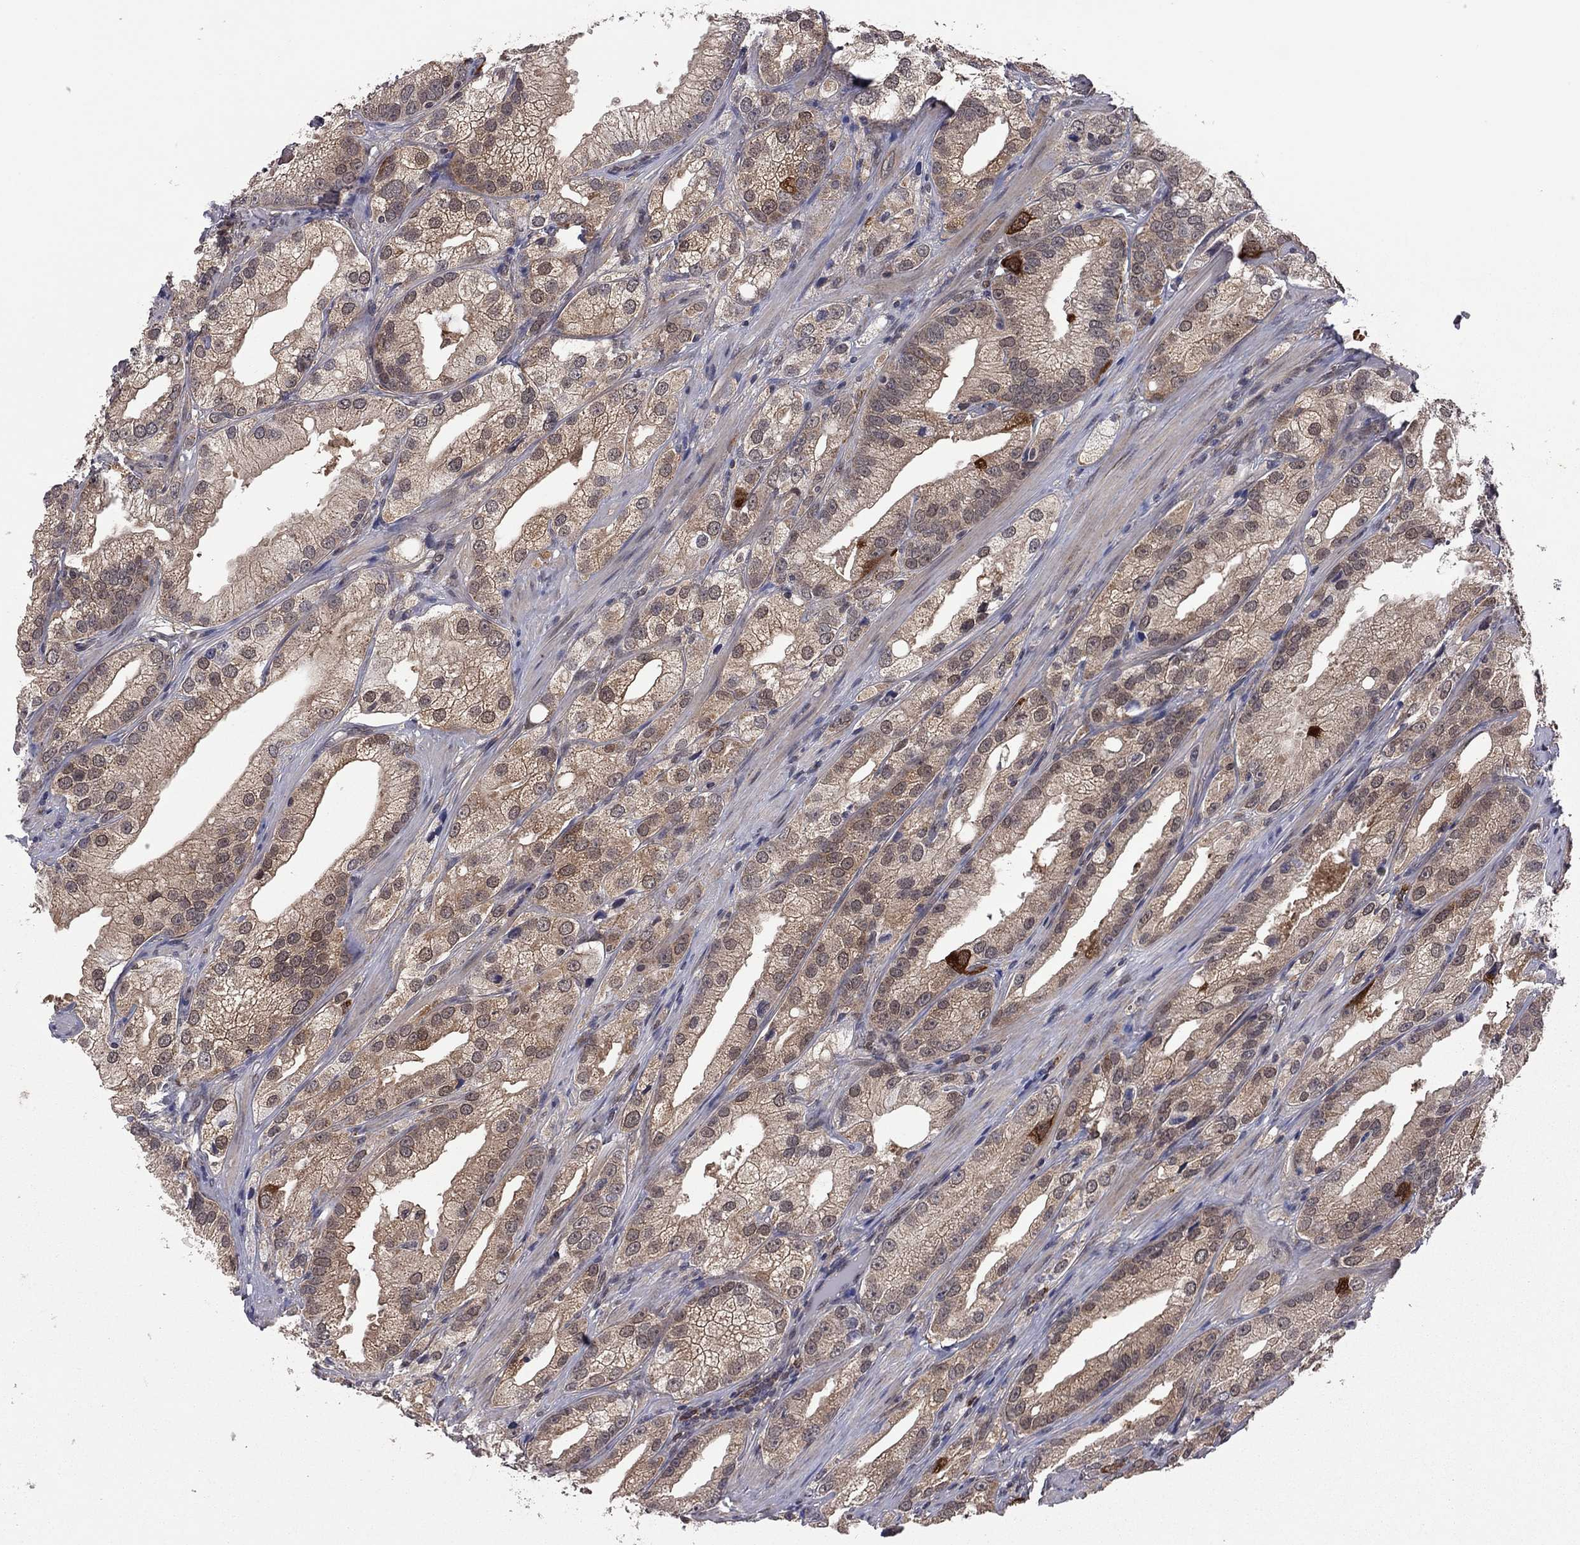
{"staining": {"intensity": "moderate", "quantity": "25%-75%", "location": "cytoplasmic/membranous"}, "tissue": "prostate cancer", "cell_type": "Tumor cells", "image_type": "cancer", "snomed": [{"axis": "morphology", "description": "Adenocarcinoma, High grade"}, {"axis": "topography", "description": "Prostate and seminal vesicle, NOS"}], "caption": "Immunohistochemistry staining of prostate cancer (high-grade adenocarcinoma), which displays medium levels of moderate cytoplasmic/membranous staining in approximately 25%-75% of tumor cells indicating moderate cytoplasmic/membranous protein expression. The staining was performed using DAB (3,3'-diaminobenzidine) (brown) for protein detection and nuclei were counterstained in hematoxylin (blue).", "gene": "GPAA1", "patient": {"sex": "male", "age": 62}}